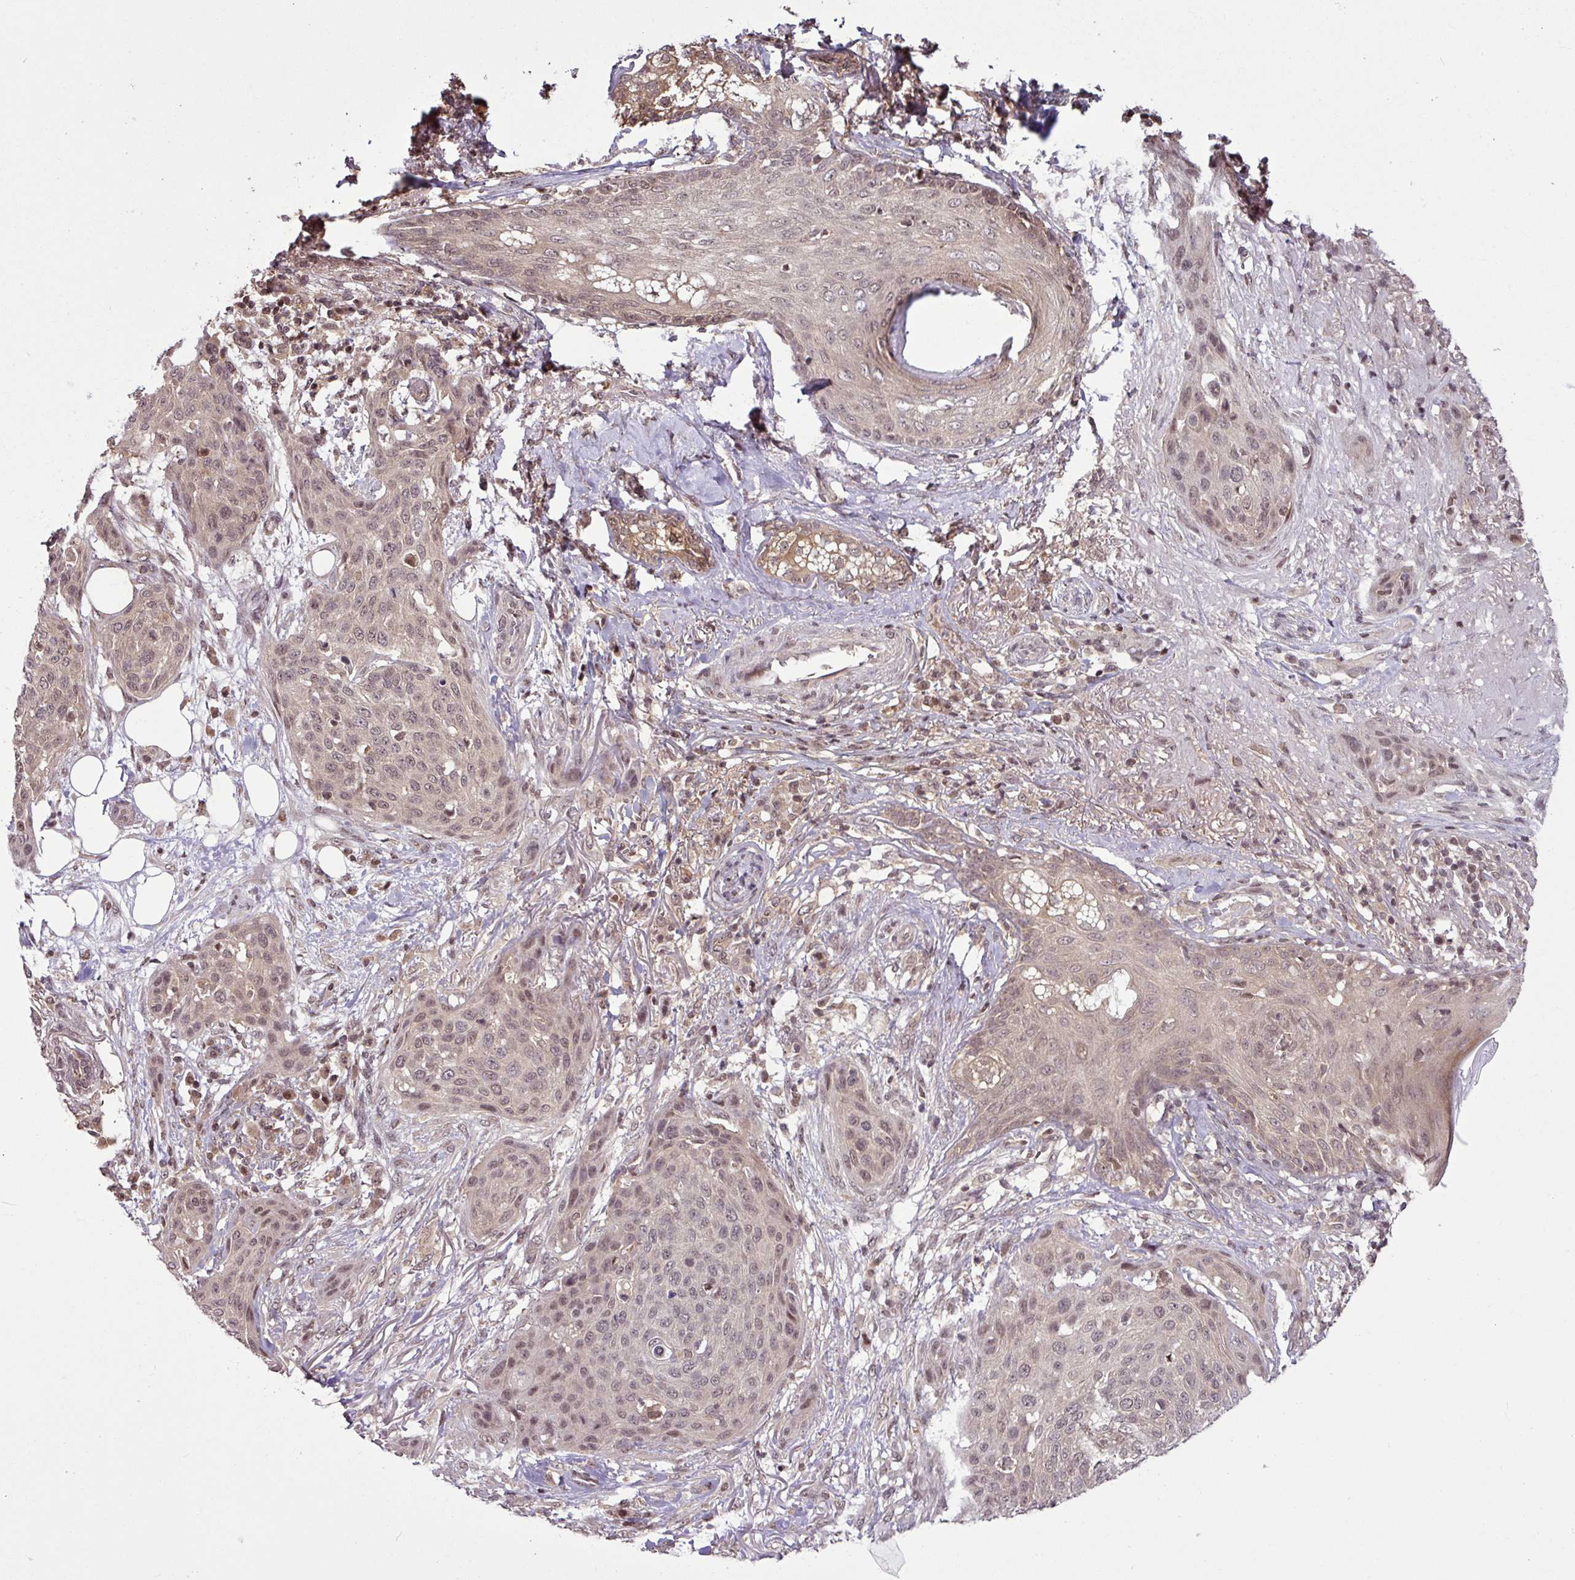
{"staining": {"intensity": "weak", "quantity": "25%-75%", "location": "nuclear"}, "tissue": "skin cancer", "cell_type": "Tumor cells", "image_type": "cancer", "snomed": [{"axis": "morphology", "description": "Squamous cell carcinoma, NOS"}, {"axis": "topography", "description": "Skin"}], "caption": "Human skin cancer stained with a protein marker exhibits weak staining in tumor cells.", "gene": "ITPKC", "patient": {"sex": "female", "age": 87}}